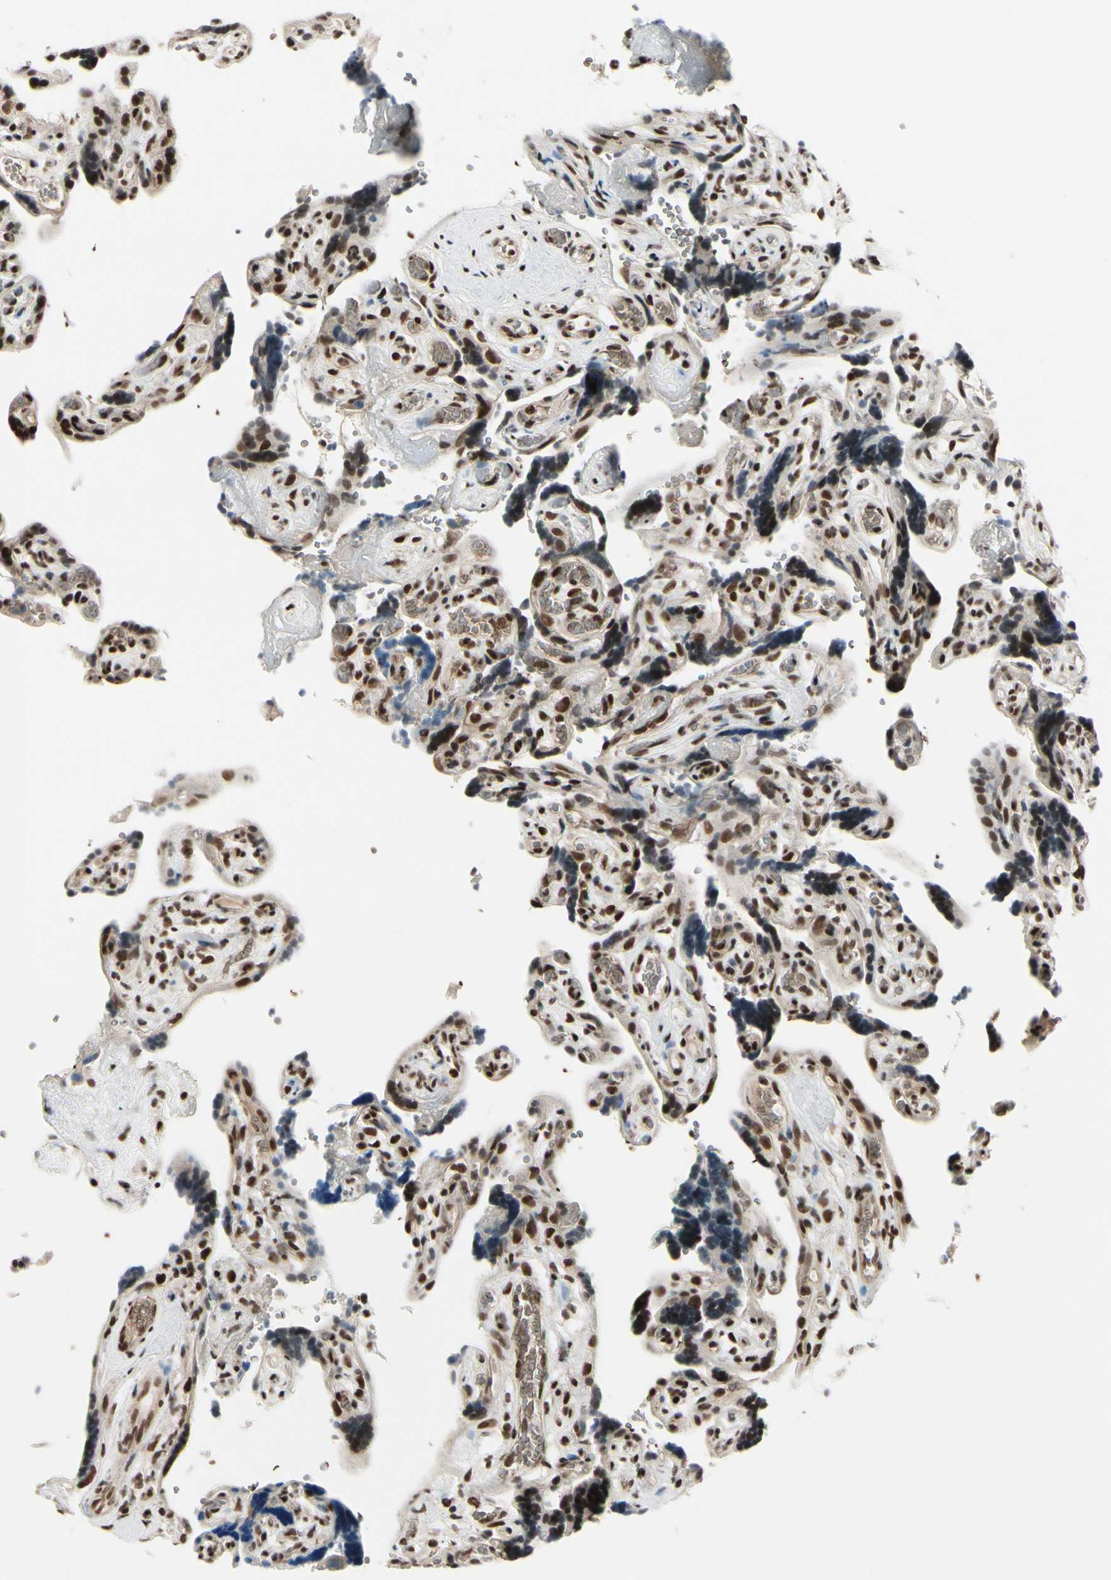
{"staining": {"intensity": "strong", "quantity": ">75%", "location": "nuclear"}, "tissue": "placenta", "cell_type": "Decidual cells", "image_type": "normal", "snomed": [{"axis": "morphology", "description": "Normal tissue, NOS"}, {"axis": "topography", "description": "Placenta"}], "caption": "IHC of benign human placenta reveals high levels of strong nuclear expression in approximately >75% of decidual cells.", "gene": "CHAMP1", "patient": {"sex": "female", "age": 30}}